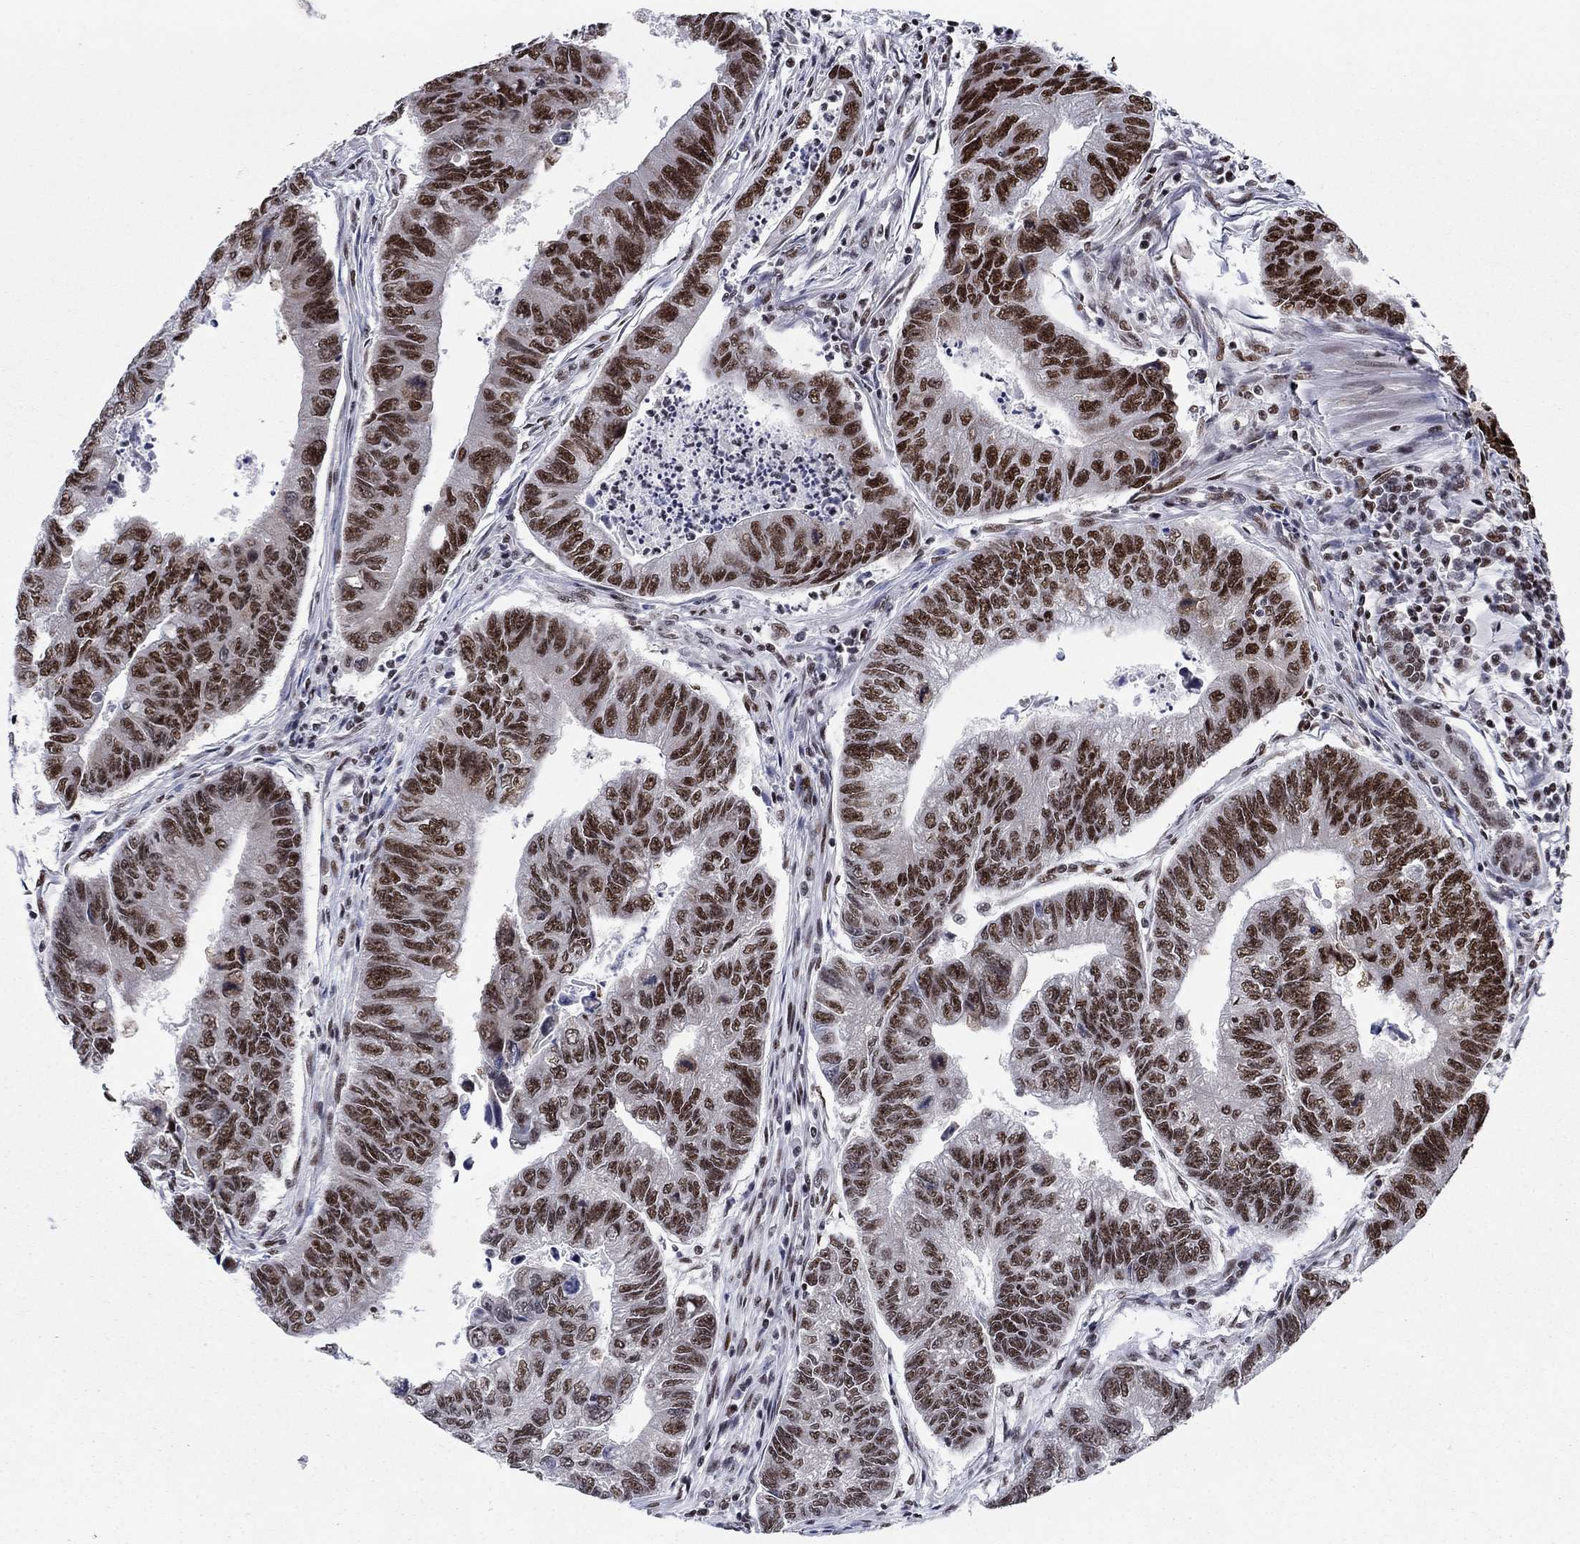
{"staining": {"intensity": "strong", "quantity": ">75%", "location": "nuclear"}, "tissue": "colorectal cancer", "cell_type": "Tumor cells", "image_type": "cancer", "snomed": [{"axis": "morphology", "description": "Adenocarcinoma, NOS"}, {"axis": "topography", "description": "Colon"}], "caption": "Tumor cells display high levels of strong nuclear staining in about >75% of cells in colorectal cancer (adenocarcinoma).", "gene": "RPRD1B", "patient": {"sex": "female", "age": 65}}